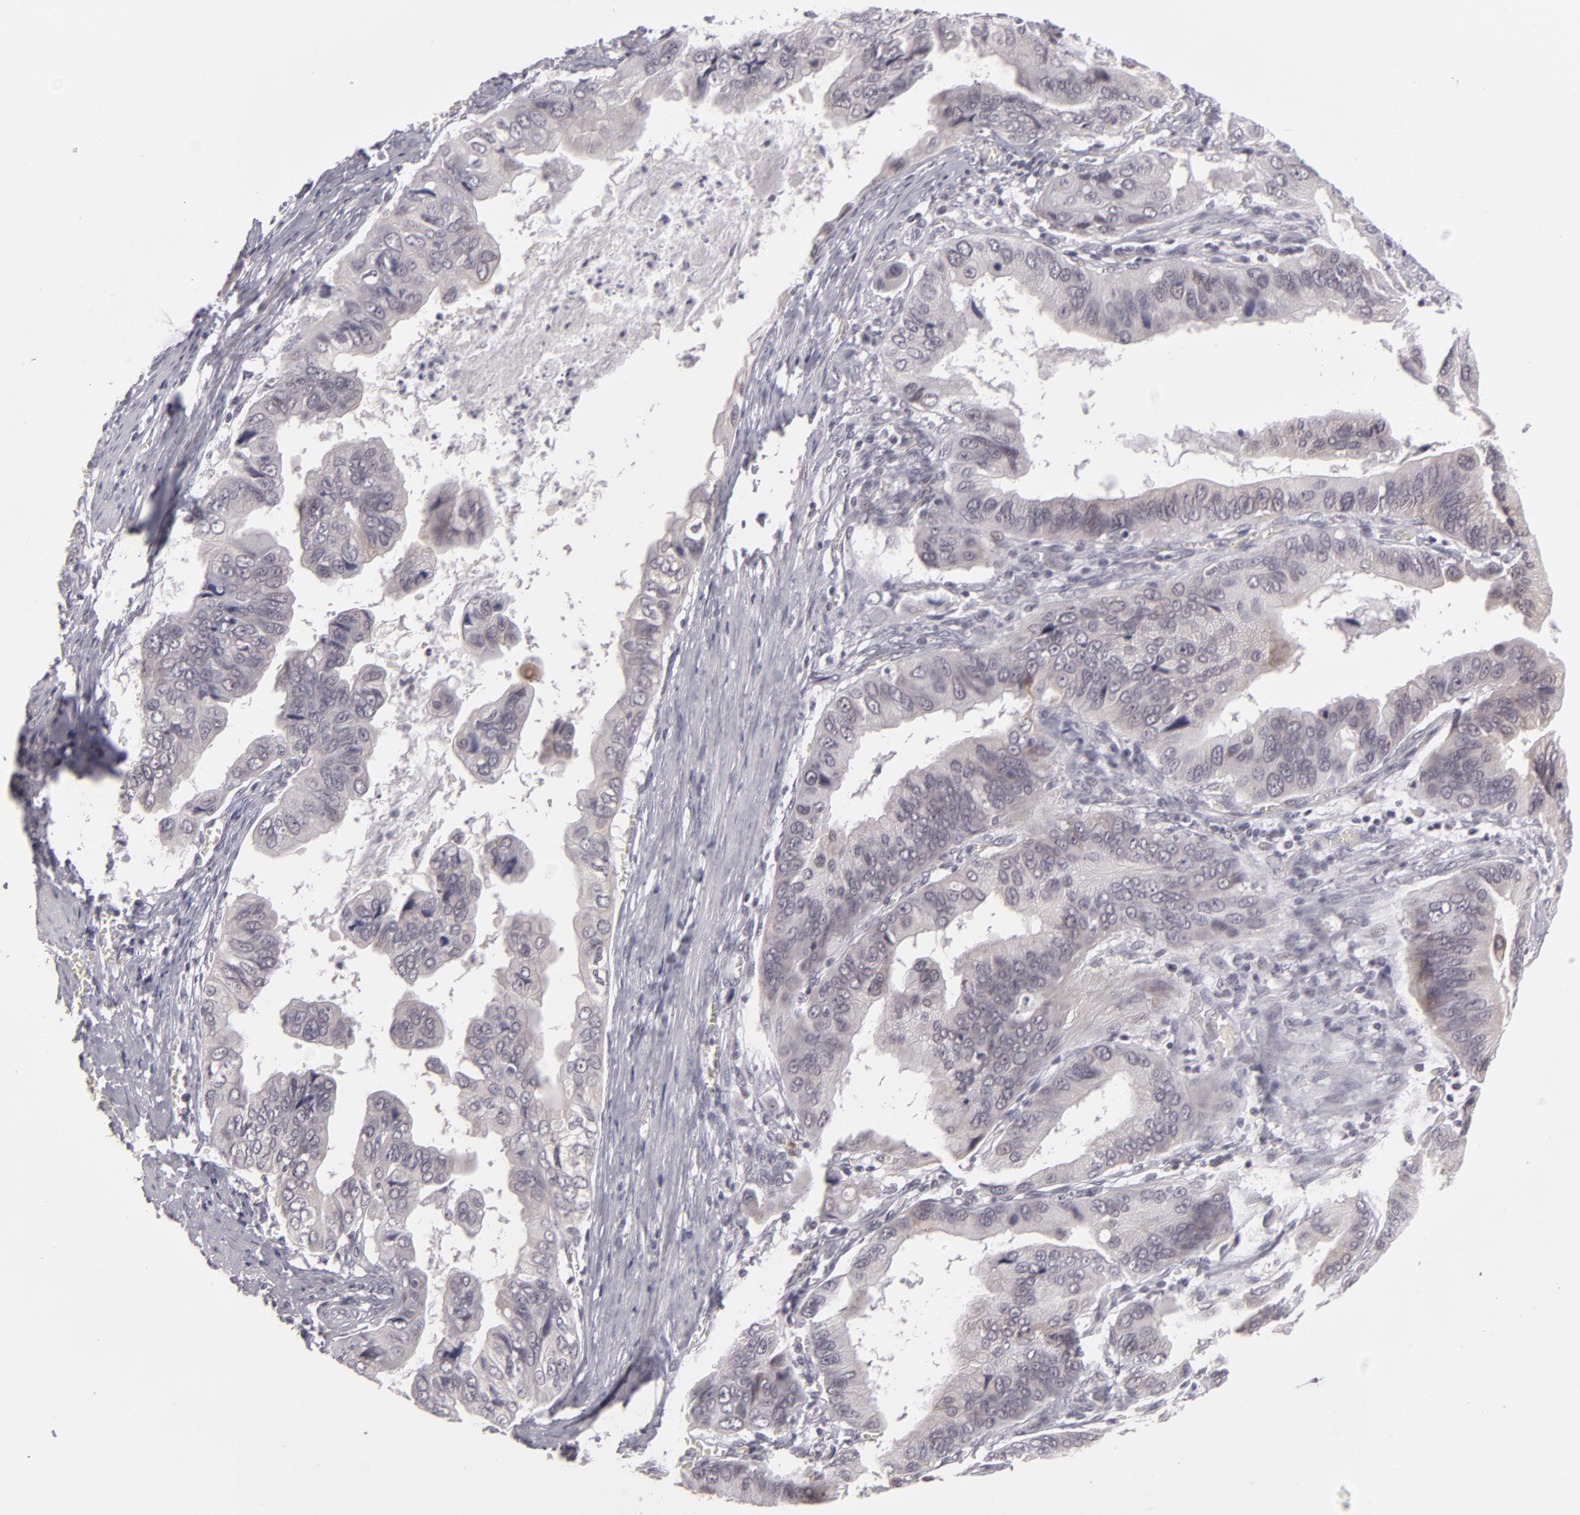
{"staining": {"intensity": "negative", "quantity": "none", "location": "none"}, "tissue": "stomach cancer", "cell_type": "Tumor cells", "image_type": "cancer", "snomed": [{"axis": "morphology", "description": "Adenocarcinoma, NOS"}, {"axis": "topography", "description": "Stomach, upper"}], "caption": "Immunohistochemistry micrograph of human stomach cancer (adenocarcinoma) stained for a protein (brown), which shows no staining in tumor cells.", "gene": "ZNF205", "patient": {"sex": "male", "age": 80}}